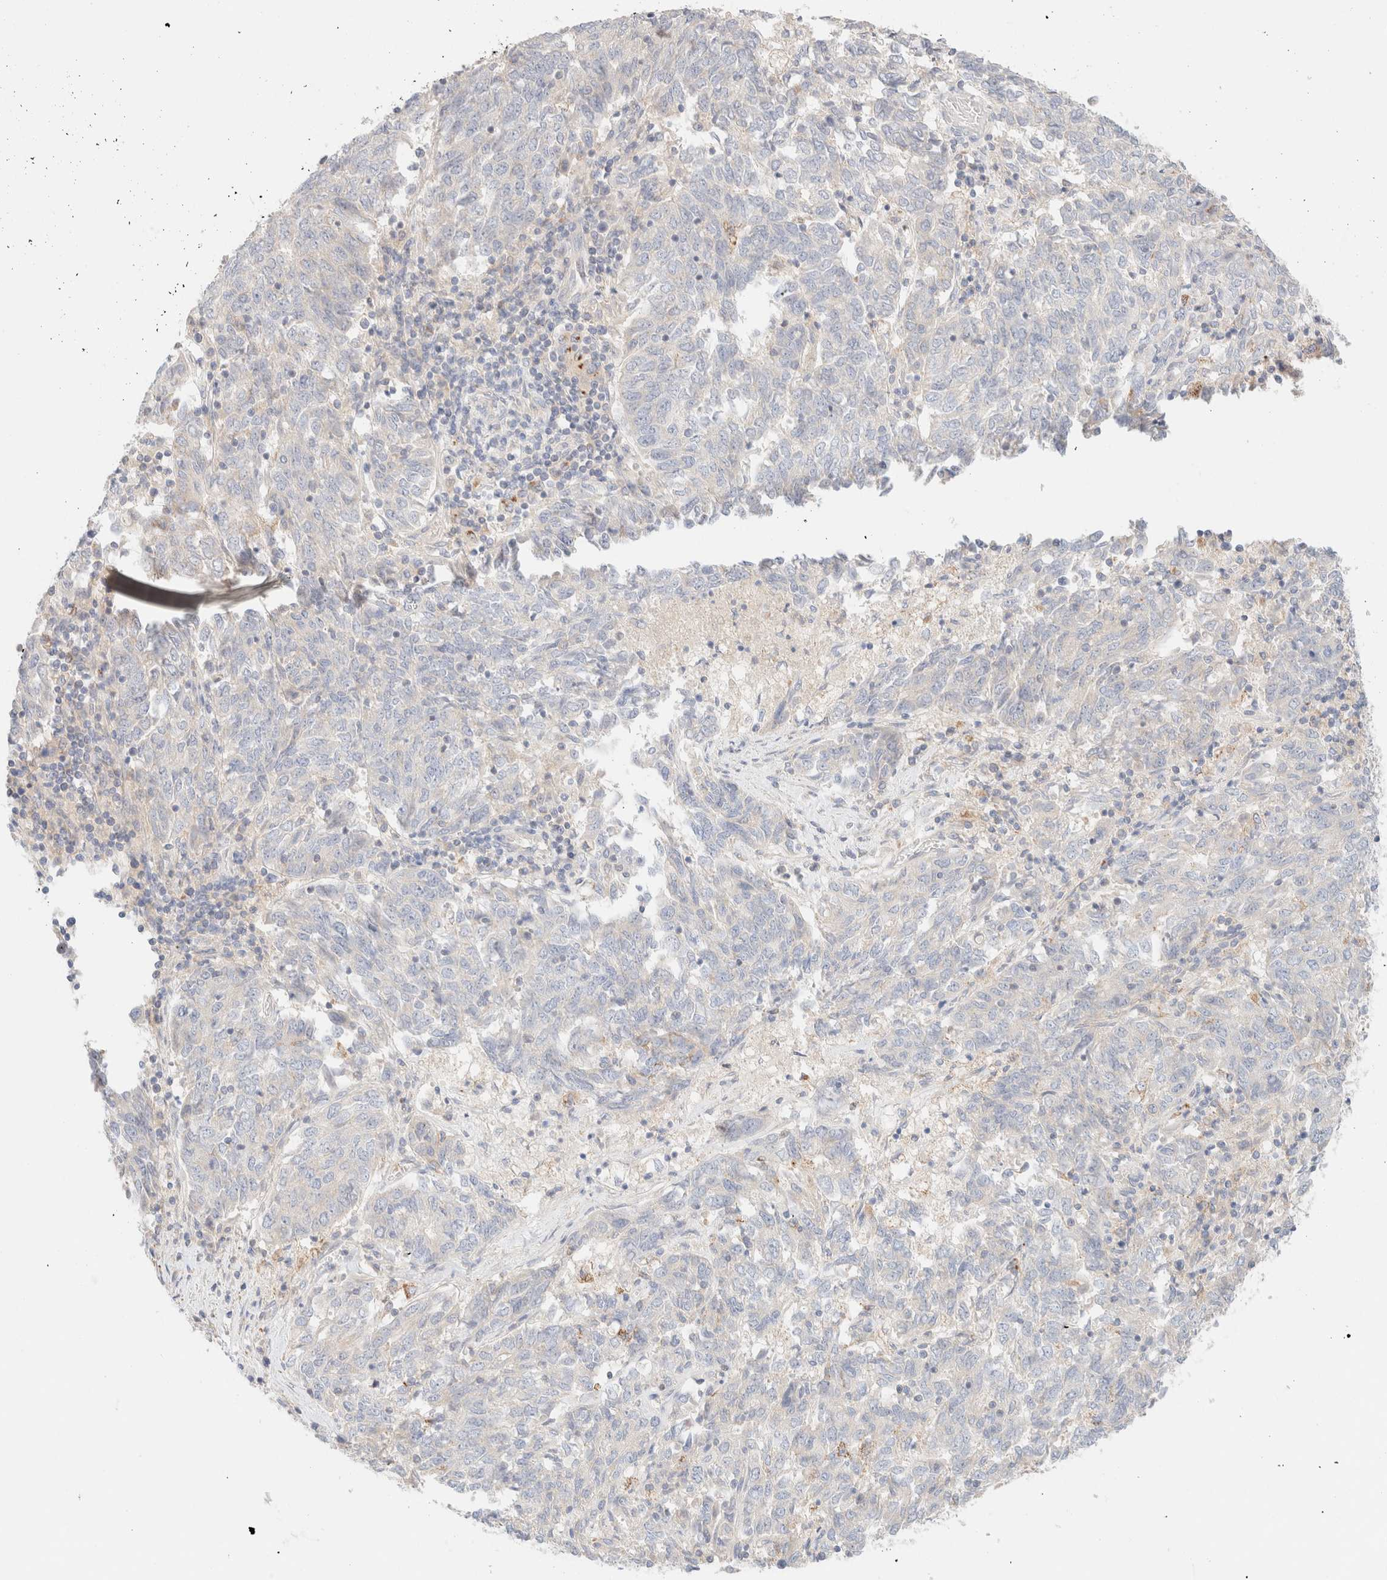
{"staining": {"intensity": "negative", "quantity": "none", "location": "none"}, "tissue": "endometrial cancer", "cell_type": "Tumor cells", "image_type": "cancer", "snomed": [{"axis": "morphology", "description": "Adenocarcinoma, NOS"}, {"axis": "topography", "description": "Endometrium"}], "caption": "Immunohistochemical staining of human adenocarcinoma (endometrial) shows no significant staining in tumor cells.", "gene": "SARM1", "patient": {"sex": "female", "age": 80}}